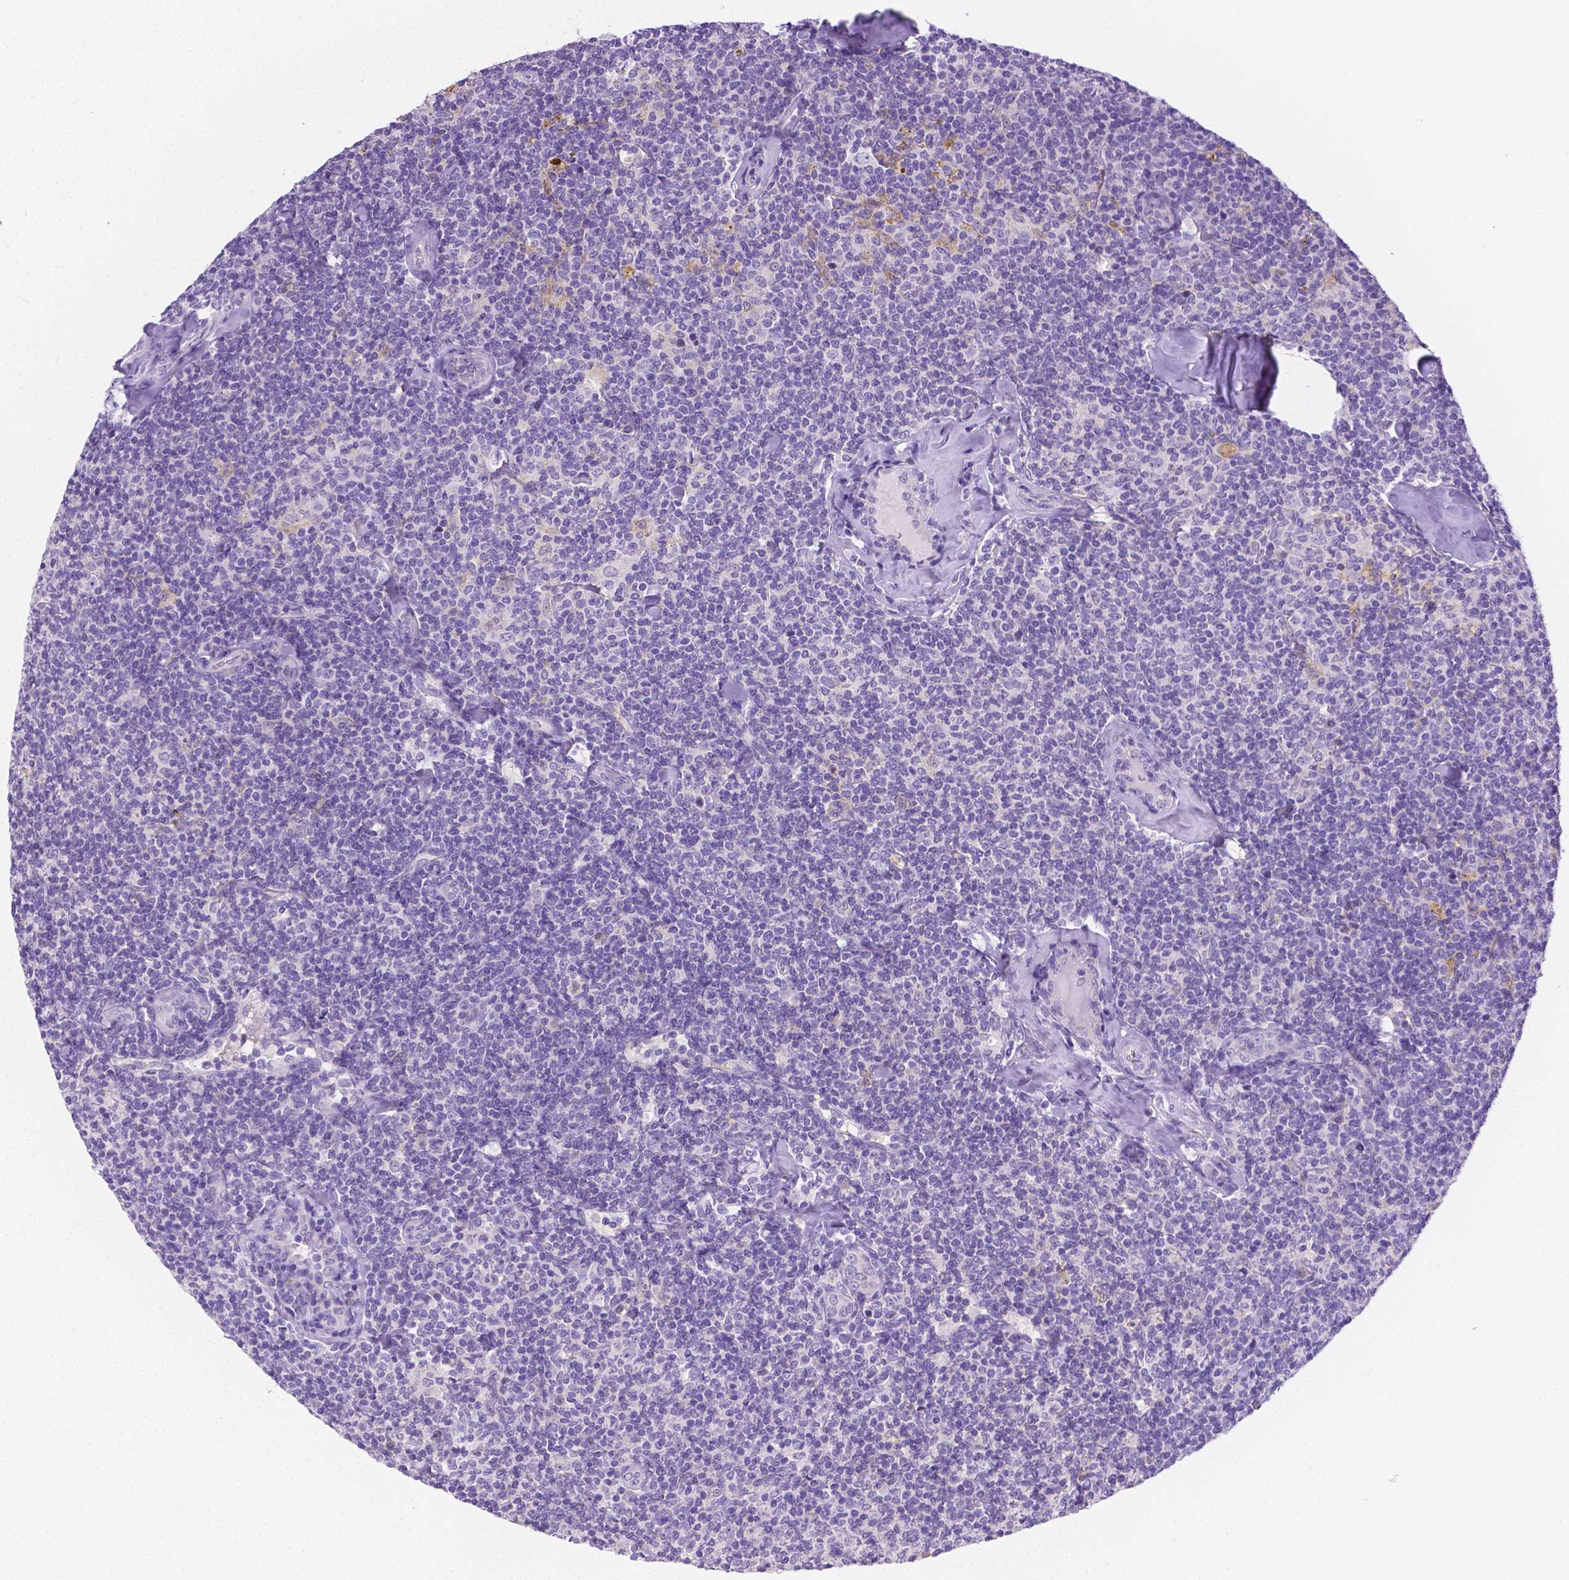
{"staining": {"intensity": "negative", "quantity": "none", "location": "none"}, "tissue": "lymphoma", "cell_type": "Tumor cells", "image_type": "cancer", "snomed": [{"axis": "morphology", "description": "Malignant lymphoma, non-Hodgkin's type, Low grade"}, {"axis": "topography", "description": "Lymph node"}], "caption": "Low-grade malignant lymphoma, non-Hodgkin's type stained for a protein using IHC reveals no expression tumor cells.", "gene": "NXPH2", "patient": {"sex": "female", "age": 56}}